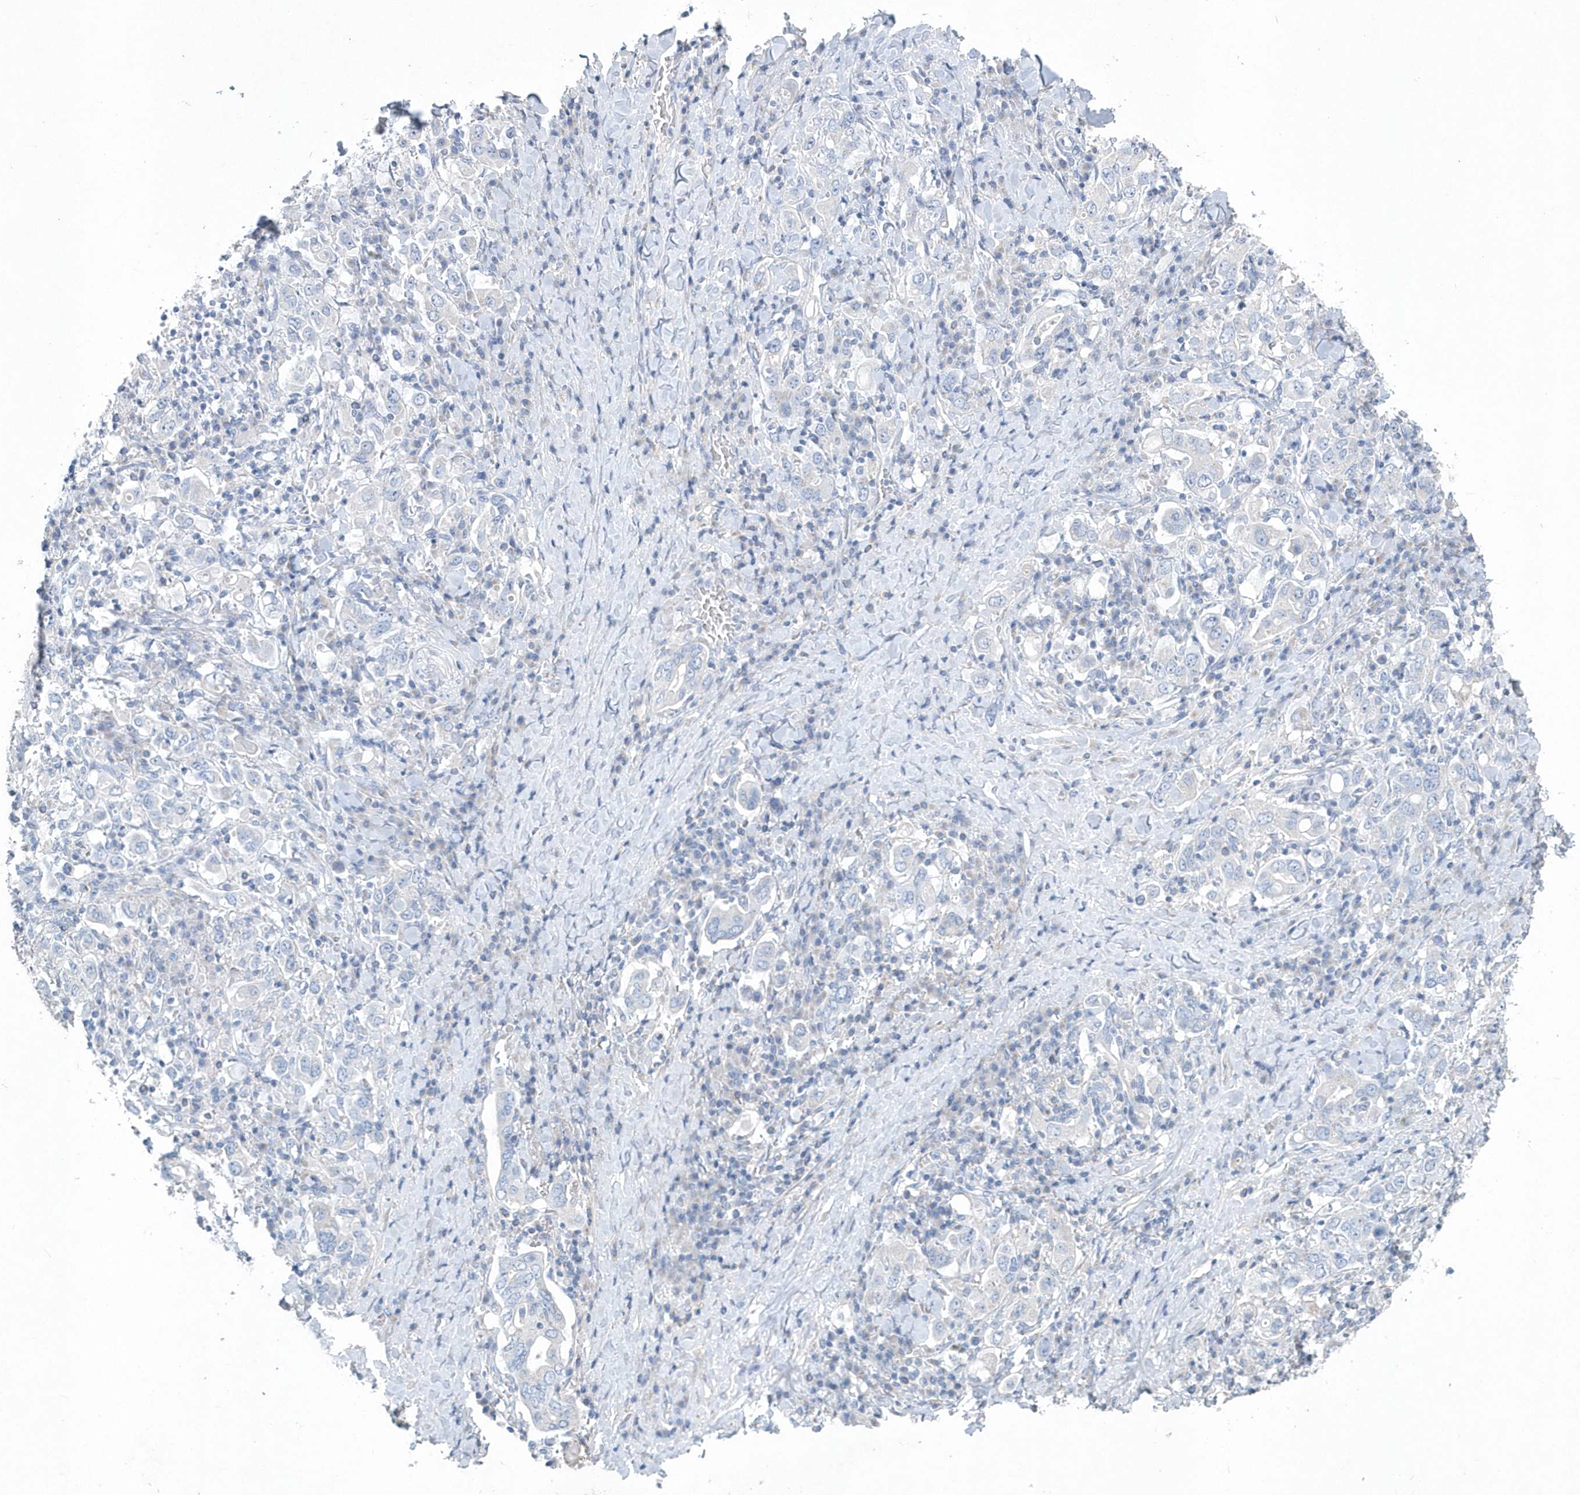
{"staining": {"intensity": "negative", "quantity": "none", "location": "none"}, "tissue": "stomach cancer", "cell_type": "Tumor cells", "image_type": "cancer", "snomed": [{"axis": "morphology", "description": "Adenocarcinoma, NOS"}, {"axis": "topography", "description": "Stomach, upper"}], "caption": "An immunohistochemistry histopathology image of adenocarcinoma (stomach) is shown. There is no staining in tumor cells of adenocarcinoma (stomach).", "gene": "SPATA18", "patient": {"sex": "male", "age": 62}}